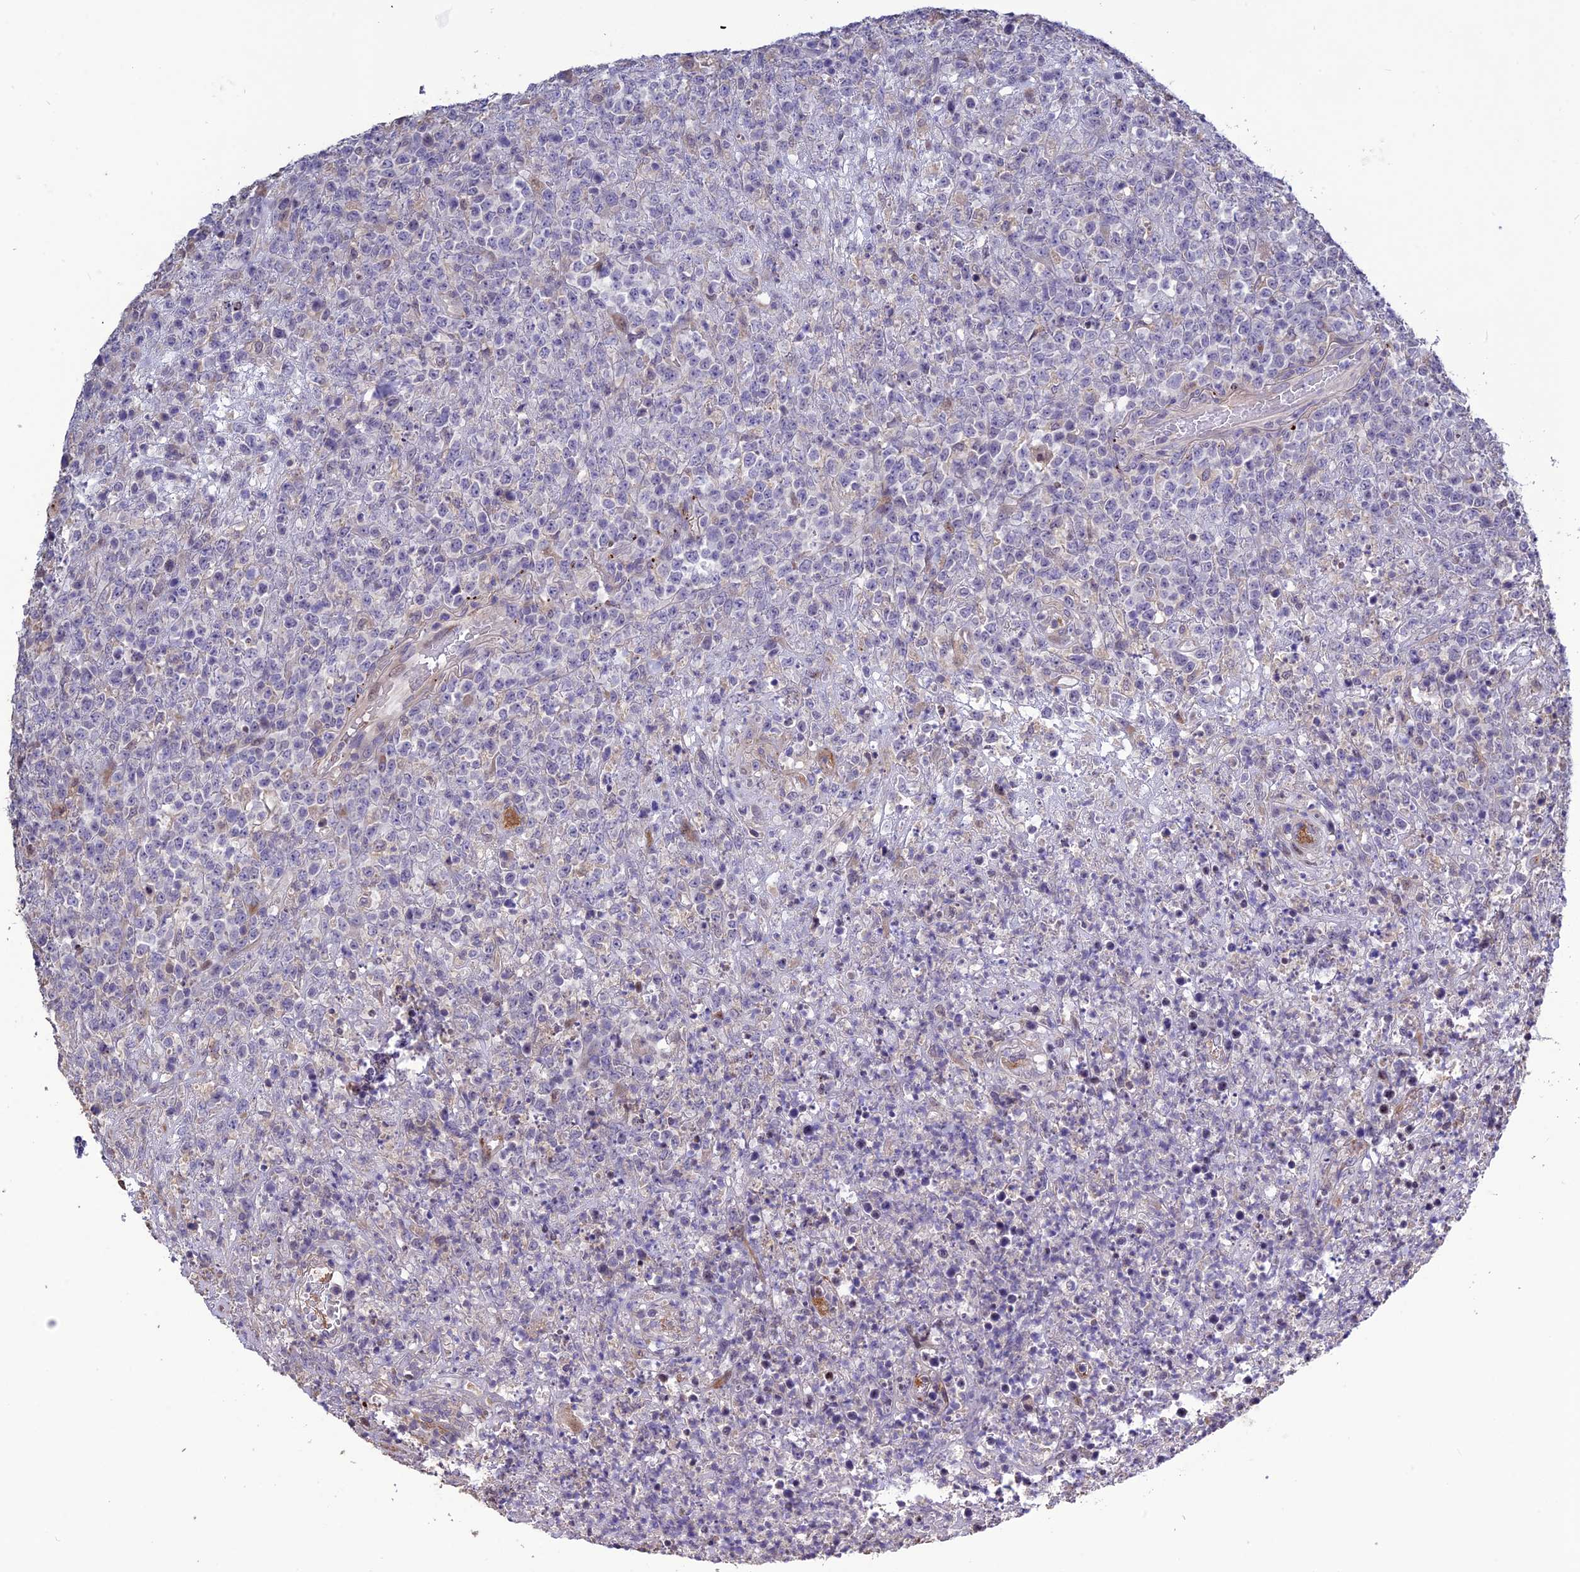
{"staining": {"intensity": "negative", "quantity": "none", "location": "none"}, "tissue": "lymphoma", "cell_type": "Tumor cells", "image_type": "cancer", "snomed": [{"axis": "morphology", "description": "Malignant lymphoma, non-Hodgkin's type, High grade"}, {"axis": "topography", "description": "Colon"}], "caption": "High power microscopy image of an IHC micrograph of malignant lymphoma, non-Hodgkin's type (high-grade), revealing no significant expression in tumor cells. (DAB (3,3'-diaminobenzidine) IHC with hematoxylin counter stain).", "gene": "SPG21", "patient": {"sex": "female", "age": 53}}